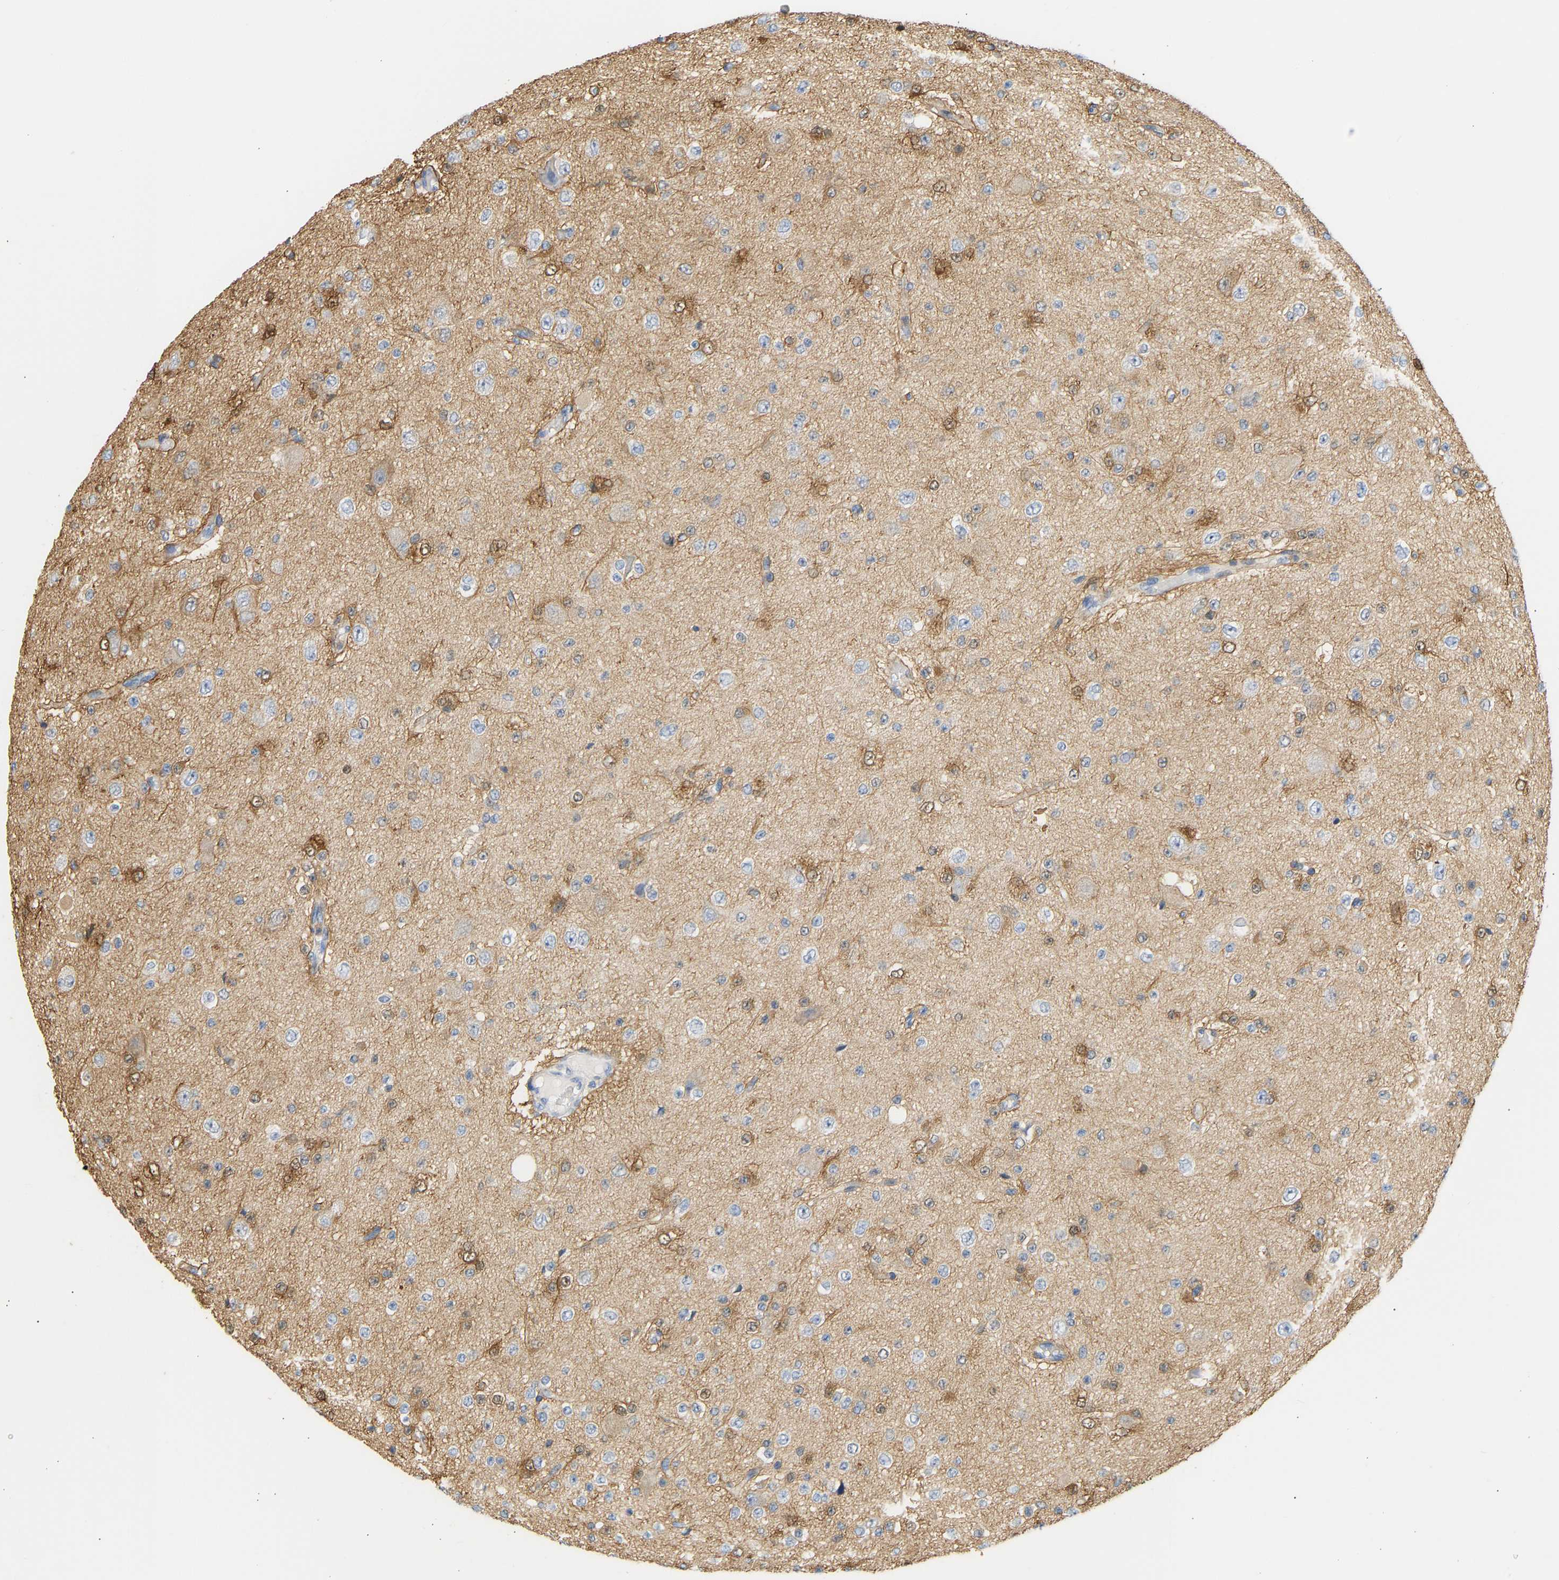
{"staining": {"intensity": "moderate", "quantity": "25%-75%", "location": "cytoplasmic/membranous"}, "tissue": "glioma", "cell_type": "Tumor cells", "image_type": "cancer", "snomed": [{"axis": "morphology", "description": "Glioma, malignant, High grade"}, {"axis": "topography", "description": "pancreas cauda"}], "caption": "An IHC image of tumor tissue is shown. Protein staining in brown highlights moderate cytoplasmic/membranous positivity in glioma within tumor cells.", "gene": "ENO1", "patient": {"sex": "male", "age": 60}}